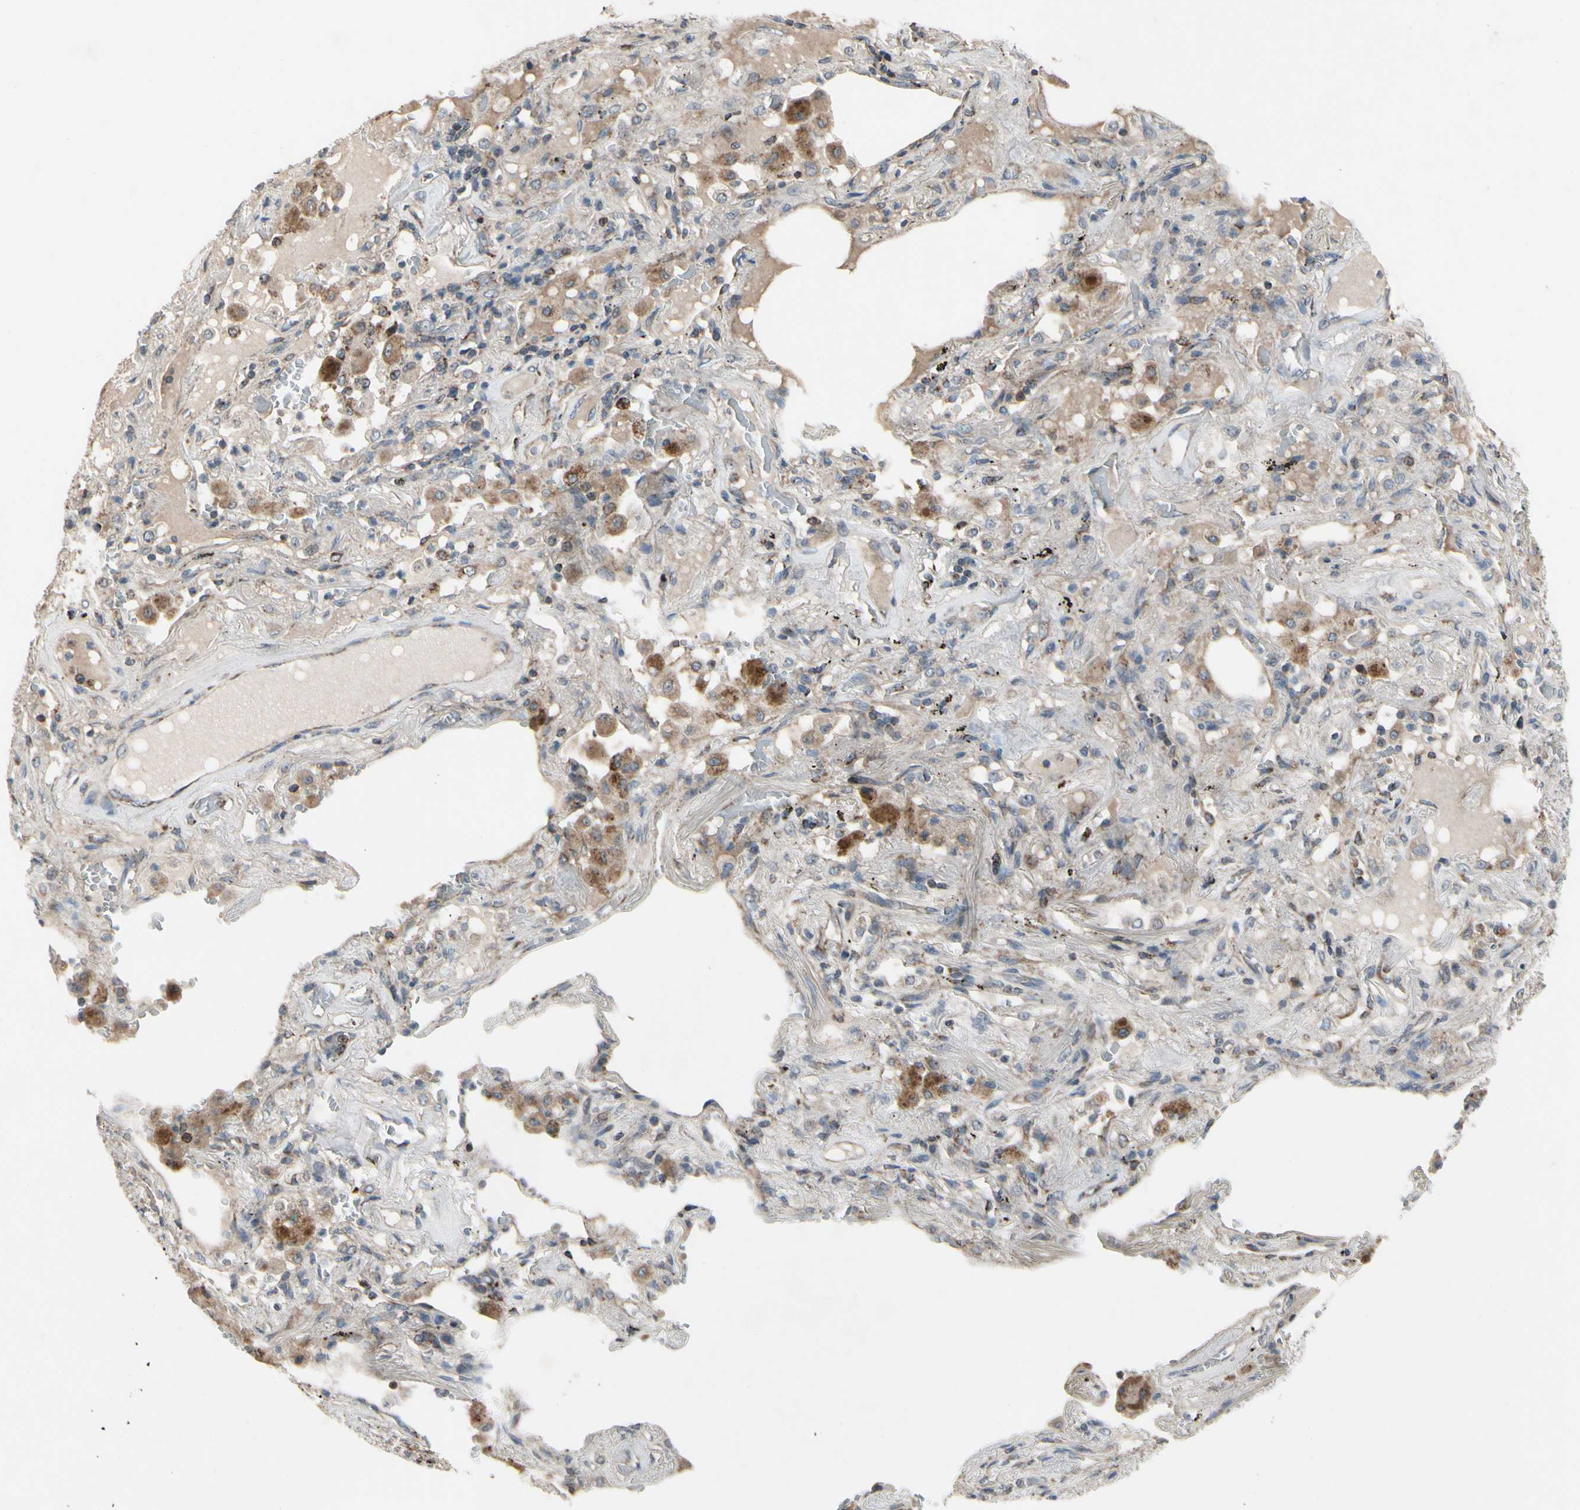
{"staining": {"intensity": "weak", "quantity": ">75%", "location": "cytoplasmic/membranous"}, "tissue": "lung cancer", "cell_type": "Tumor cells", "image_type": "cancer", "snomed": [{"axis": "morphology", "description": "Squamous cell carcinoma, NOS"}, {"axis": "topography", "description": "Lung"}], "caption": "High-magnification brightfield microscopy of lung squamous cell carcinoma stained with DAB (3,3'-diaminobenzidine) (brown) and counterstained with hematoxylin (blue). tumor cells exhibit weak cytoplasmic/membranous expression is appreciated in about>75% of cells. (IHC, brightfield microscopy, high magnification).", "gene": "CPT1A", "patient": {"sex": "male", "age": 57}}